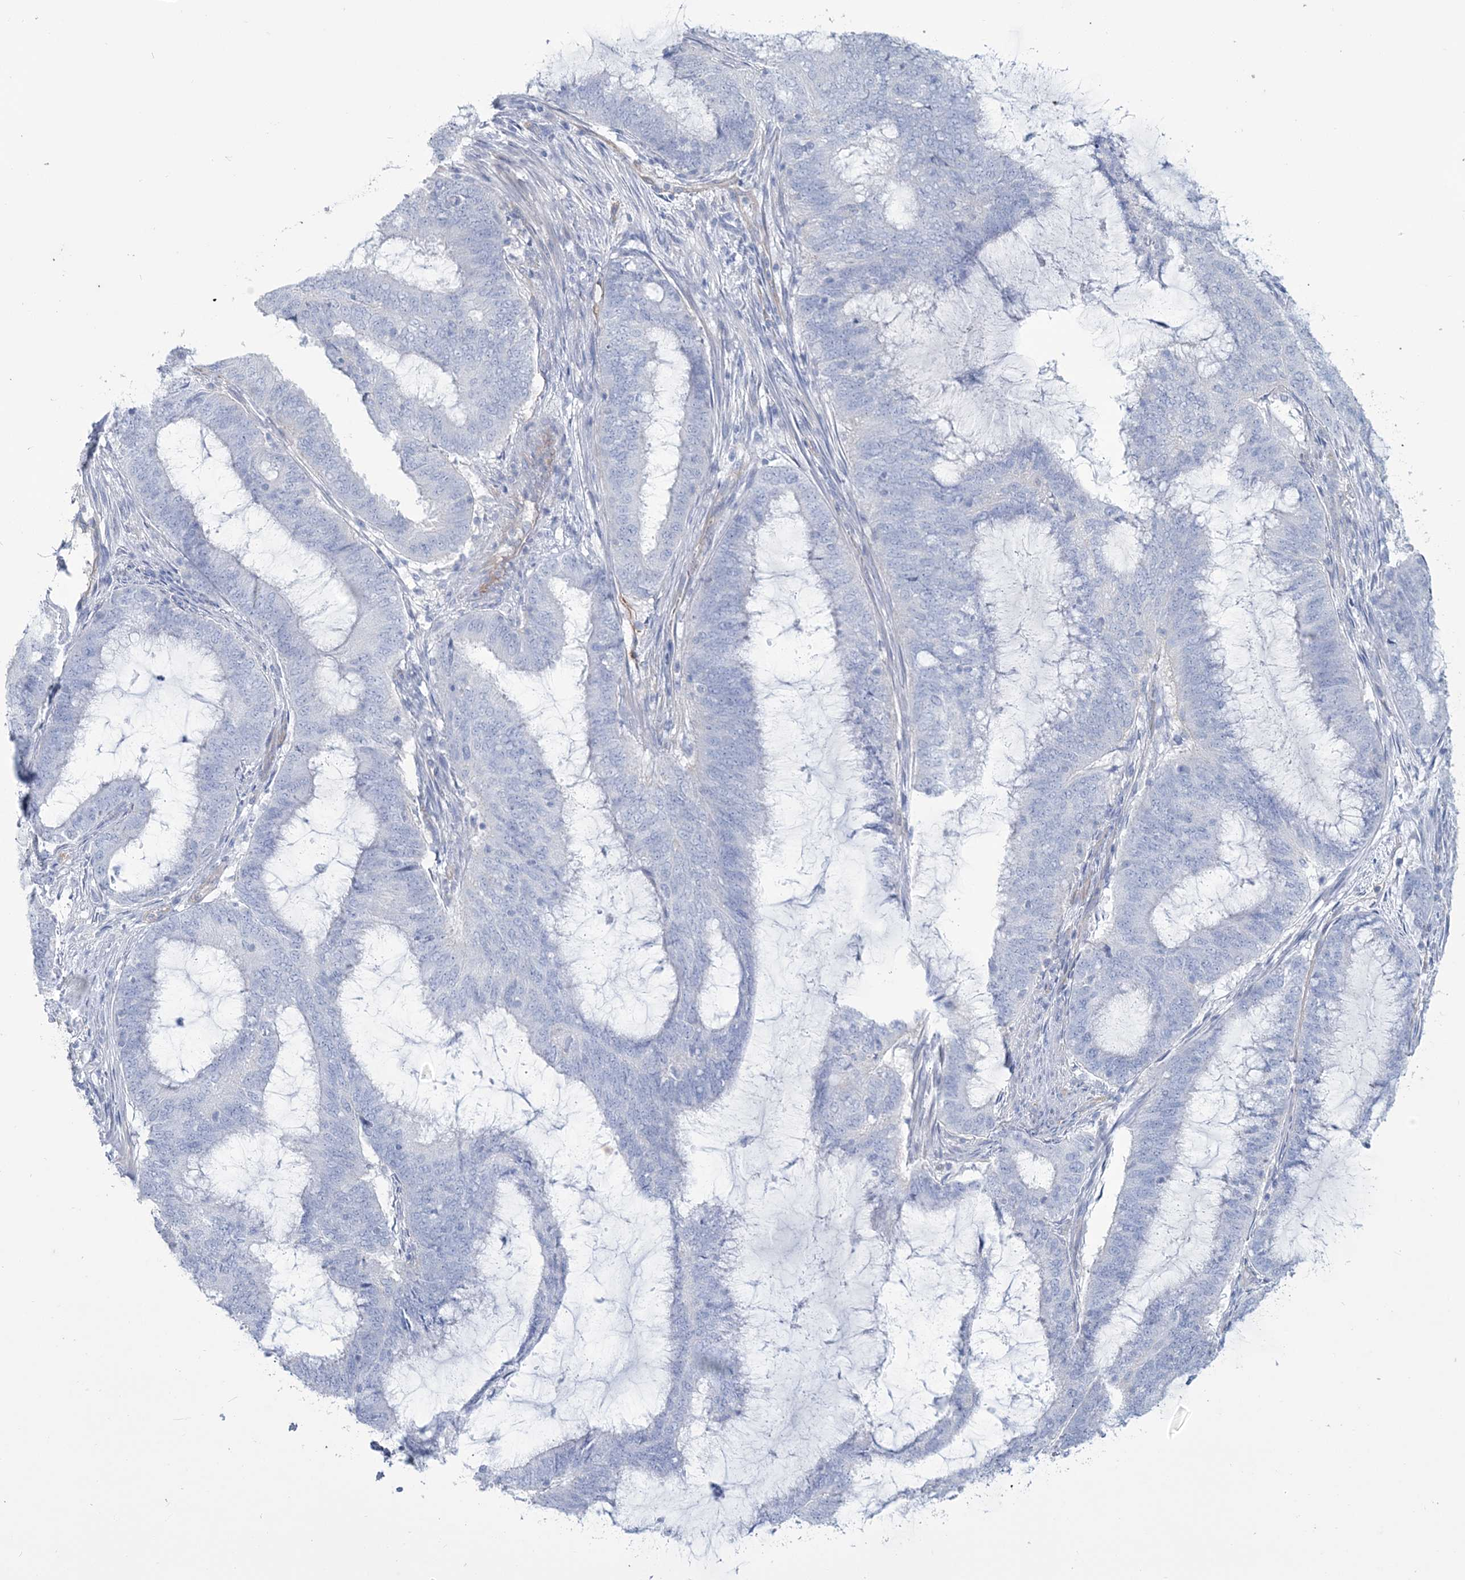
{"staining": {"intensity": "negative", "quantity": "none", "location": "none"}, "tissue": "endometrial cancer", "cell_type": "Tumor cells", "image_type": "cancer", "snomed": [{"axis": "morphology", "description": "Adenocarcinoma, NOS"}, {"axis": "topography", "description": "Endometrium"}], "caption": "Immunohistochemical staining of human endometrial cancer reveals no significant positivity in tumor cells. (DAB (3,3'-diaminobenzidine) IHC, high magnification).", "gene": "RAB11FIP5", "patient": {"sex": "female", "age": 51}}